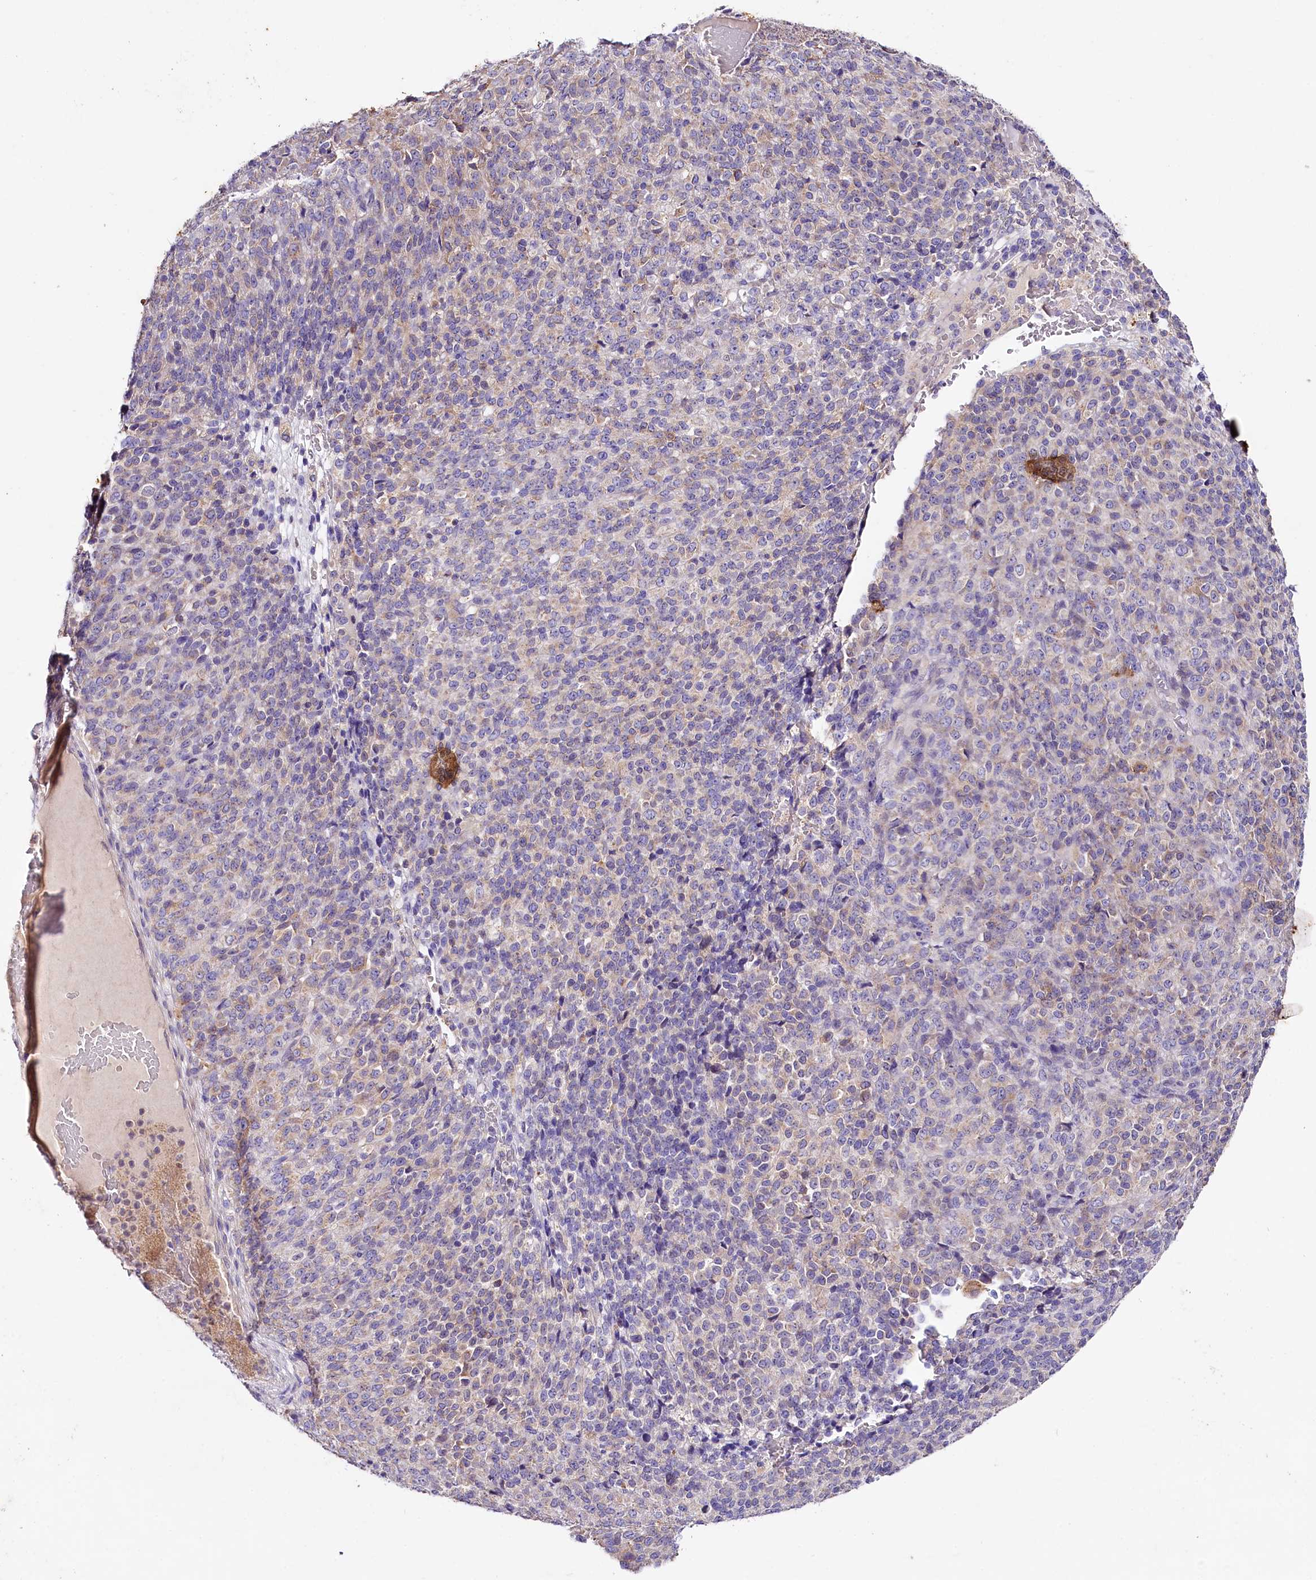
{"staining": {"intensity": "moderate", "quantity": "<25%", "location": "cytoplasmic/membranous"}, "tissue": "melanoma", "cell_type": "Tumor cells", "image_type": "cancer", "snomed": [{"axis": "morphology", "description": "Malignant melanoma, Metastatic site"}, {"axis": "topography", "description": "Brain"}], "caption": "Human malignant melanoma (metastatic site) stained for a protein (brown) demonstrates moderate cytoplasmic/membranous positive staining in approximately <25% of tumor cells.", "gene": "SACM1L", "patient": {"sex": "female", "age": 56}}